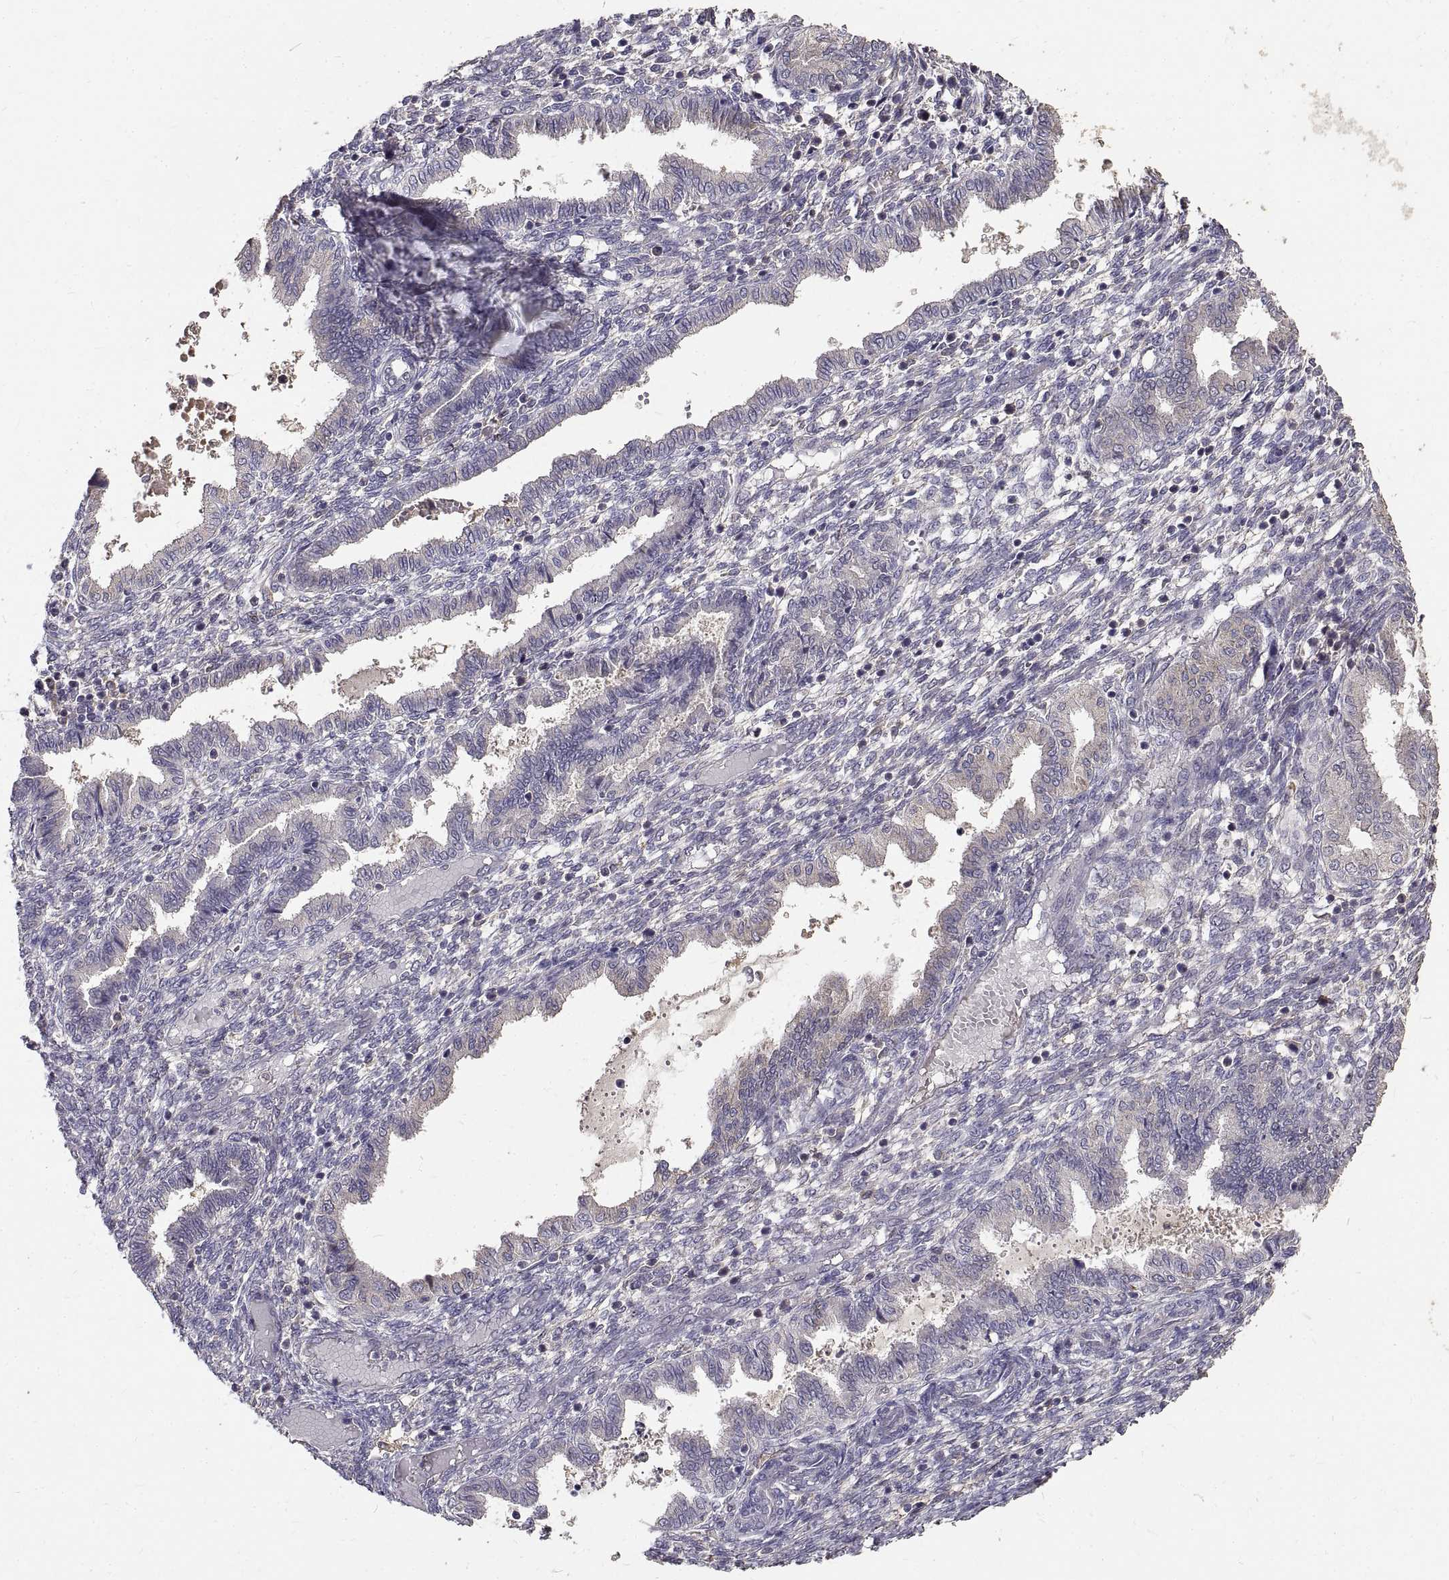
{"staining": {"intensity": "negative", "quantity": "none", "location": "none"}, "tissue": "endometrium", "cell_type": "Cells in endometrial stroma", "image_type": "normal", "snomed": [{"axis": "morphology", "description": "Normal tissue, NOS"}, {"axis": "topography", "description": "Endometrium"}], "caption": "IHC micrograph of unremarkable endometrium: human endometrium stained with DAB exhibits no significant protein staining in cells in endometrial stroma.", "gene": "PEA15", "patient": {"sex": "female", "age": 43}}